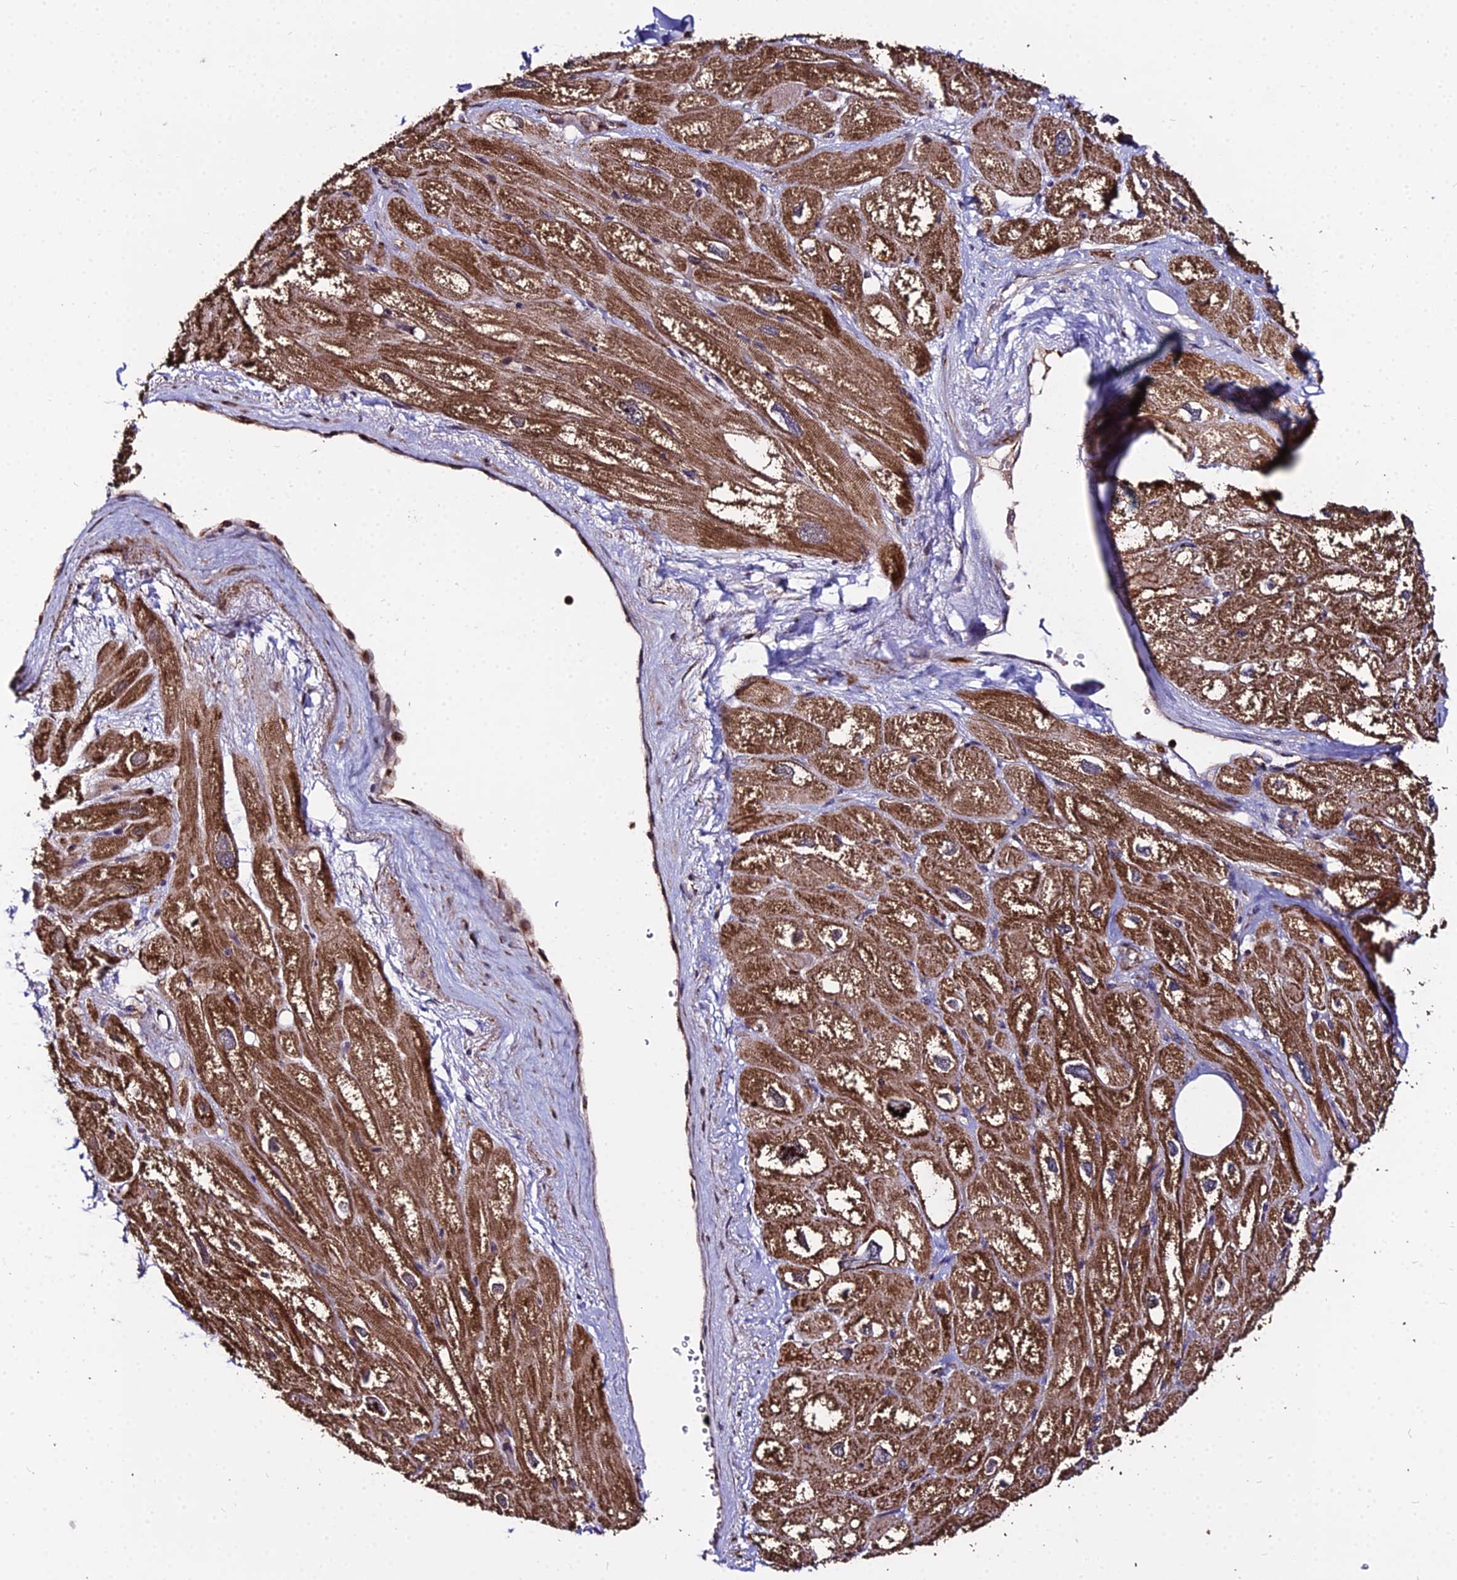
{"staining": {"intensity": "strong", "quantity": ">75%", "location": "cytoplasmic/membranous"}, "tissue": "heart muscle", "cell_type": "Cardiomyocytes", "image_type": "normal", "snomed": [{"axis": "morphology", "description": "Normal tissue, NOS"}, {"axis": "topography", "description": "Heart"}], "caption": "This micrograph exhibits immunohistochemistry staining of unremarkable heart muscle, with high strong cytoplasmic/membranous positivity in about >75% of cardiomyocytes.", "gene": "ENSG00000258465", "patient": {"sex": "male", "age": 50}}